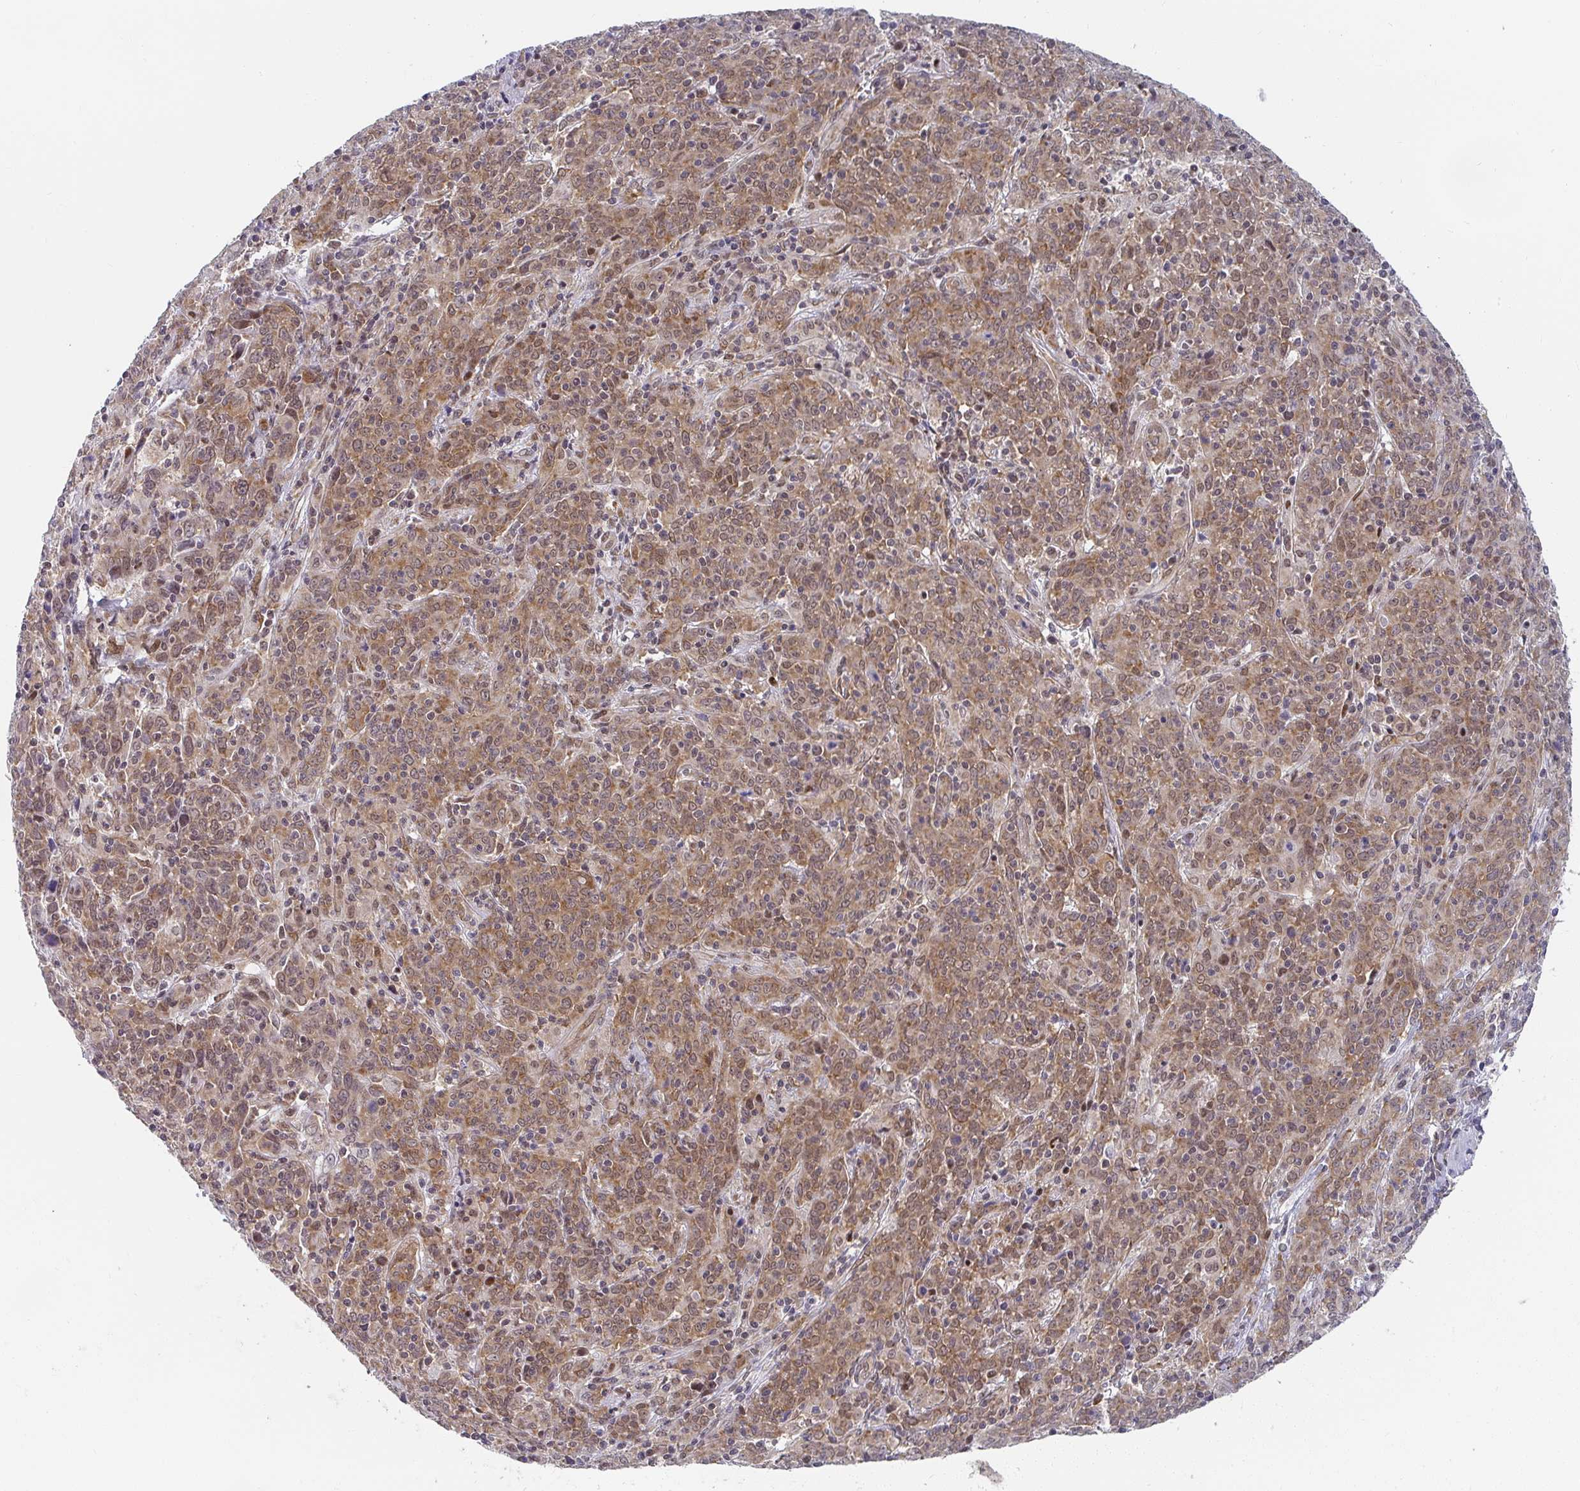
{"staining": {"intensity": "moderate", "quantity": ">75%", "location": "cytoplasmic/membranous,nuclear"}, "tissue": "cervical cancer", "cell_type": "Tumor cells", "image_type": "cancer", "snomed": [{"axis": "morphology", "description": "Squamous cell carcinoma, NOS"}, {"axis": "topography", "description": "Cervix"}], "caption": "A high-resolution micrograph shows immunohistochemistry staining of cervical squamous cell carcinoma, which demonstrates moderate cytoplasmic/membranous and nuclear expression in about >75% of tumor cells.", "gene": "SYNCRIP", "patient": {"sex": "female", "age": 67}}